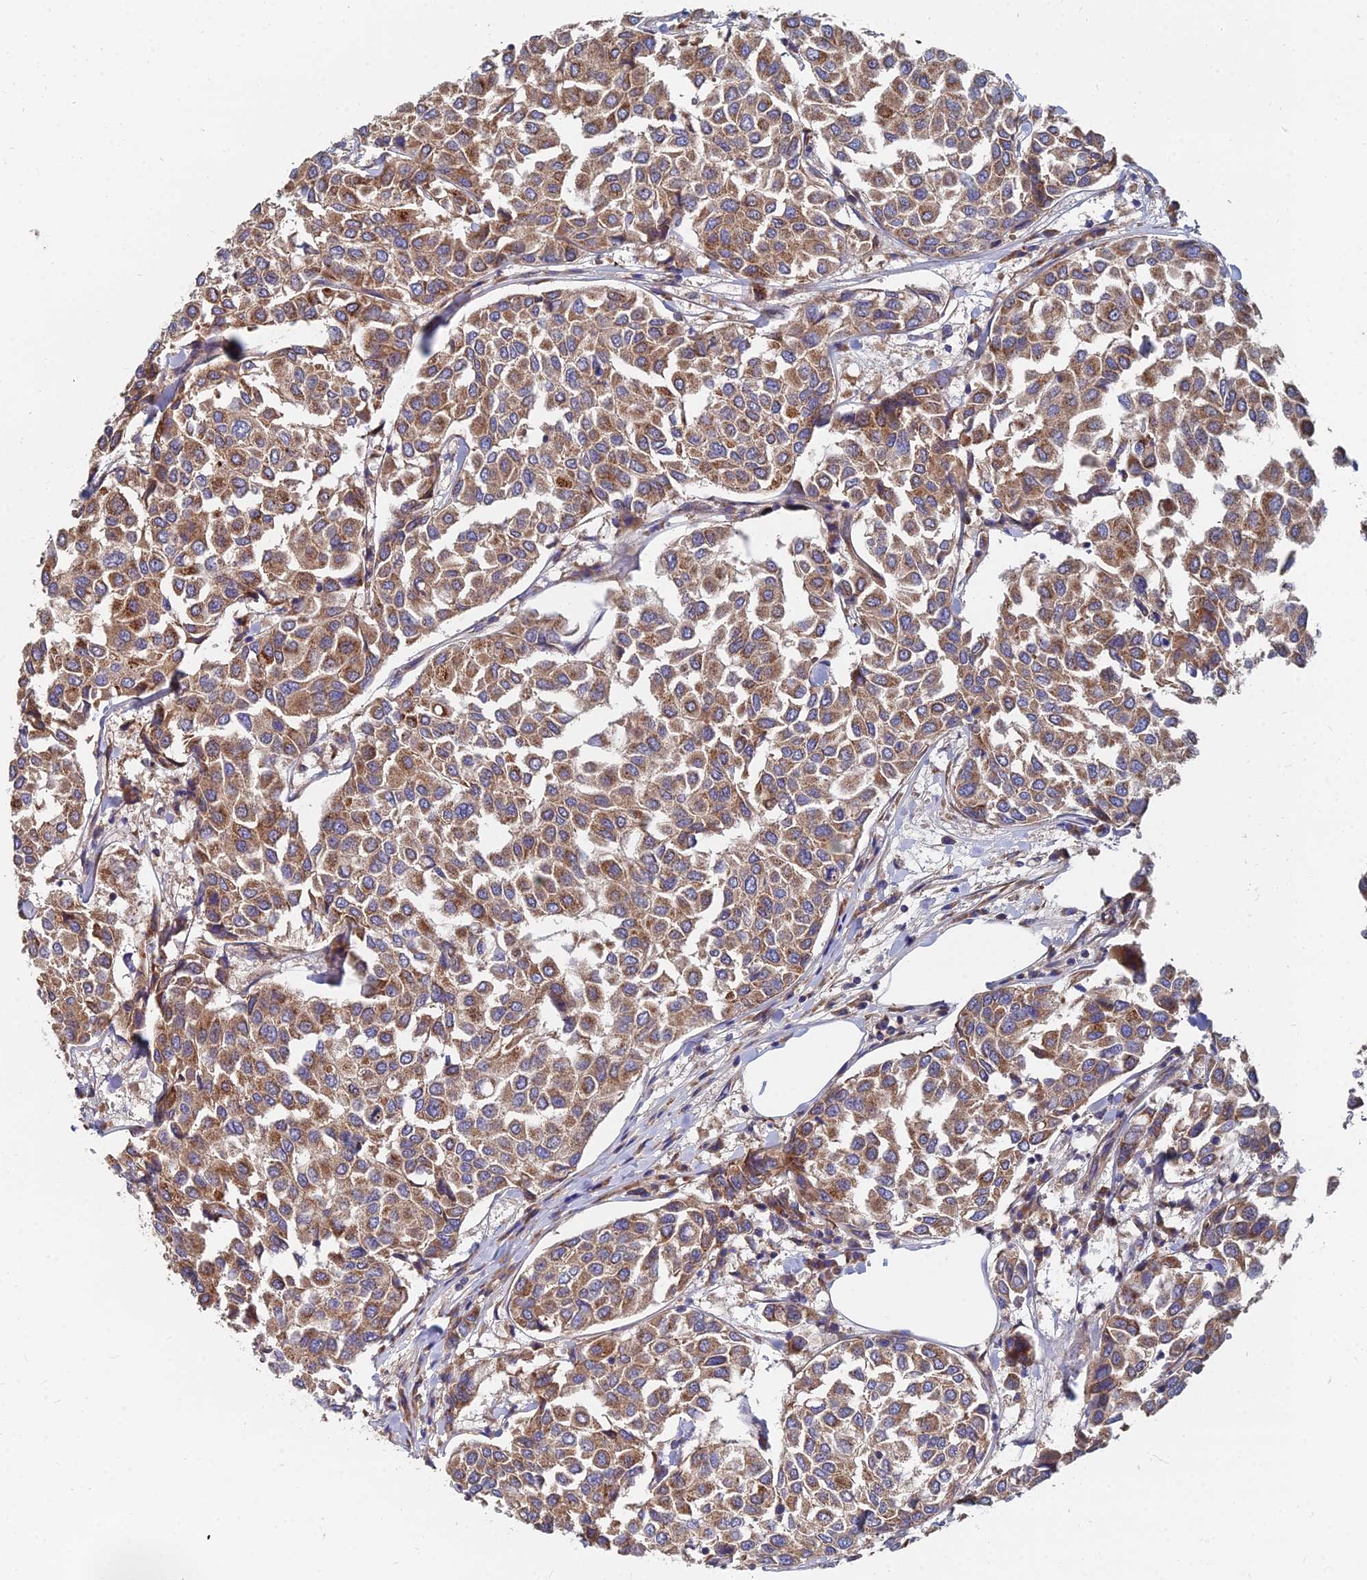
{"staining": {"intensity": "moderate", "quantity": ">75%", "location": "cytoplasmic/membranous"}, "tissue": "breast cancer", "cell_type": "Tumor cells", "image_type": "cancer", "snomed": [{"axis": "morphology", "description": "Duct carcinoma"}, {"axis": "topography", "description": "Breast"}], "caption": "Immunohistochemical staining of intraductal carcinoma (breast) demonstrates moderate cytoplasmic/membranous protein expression in about >75% of tumor cells.", "gene": "CCZ1", "patient": {"sex": "female", "age": 55}}